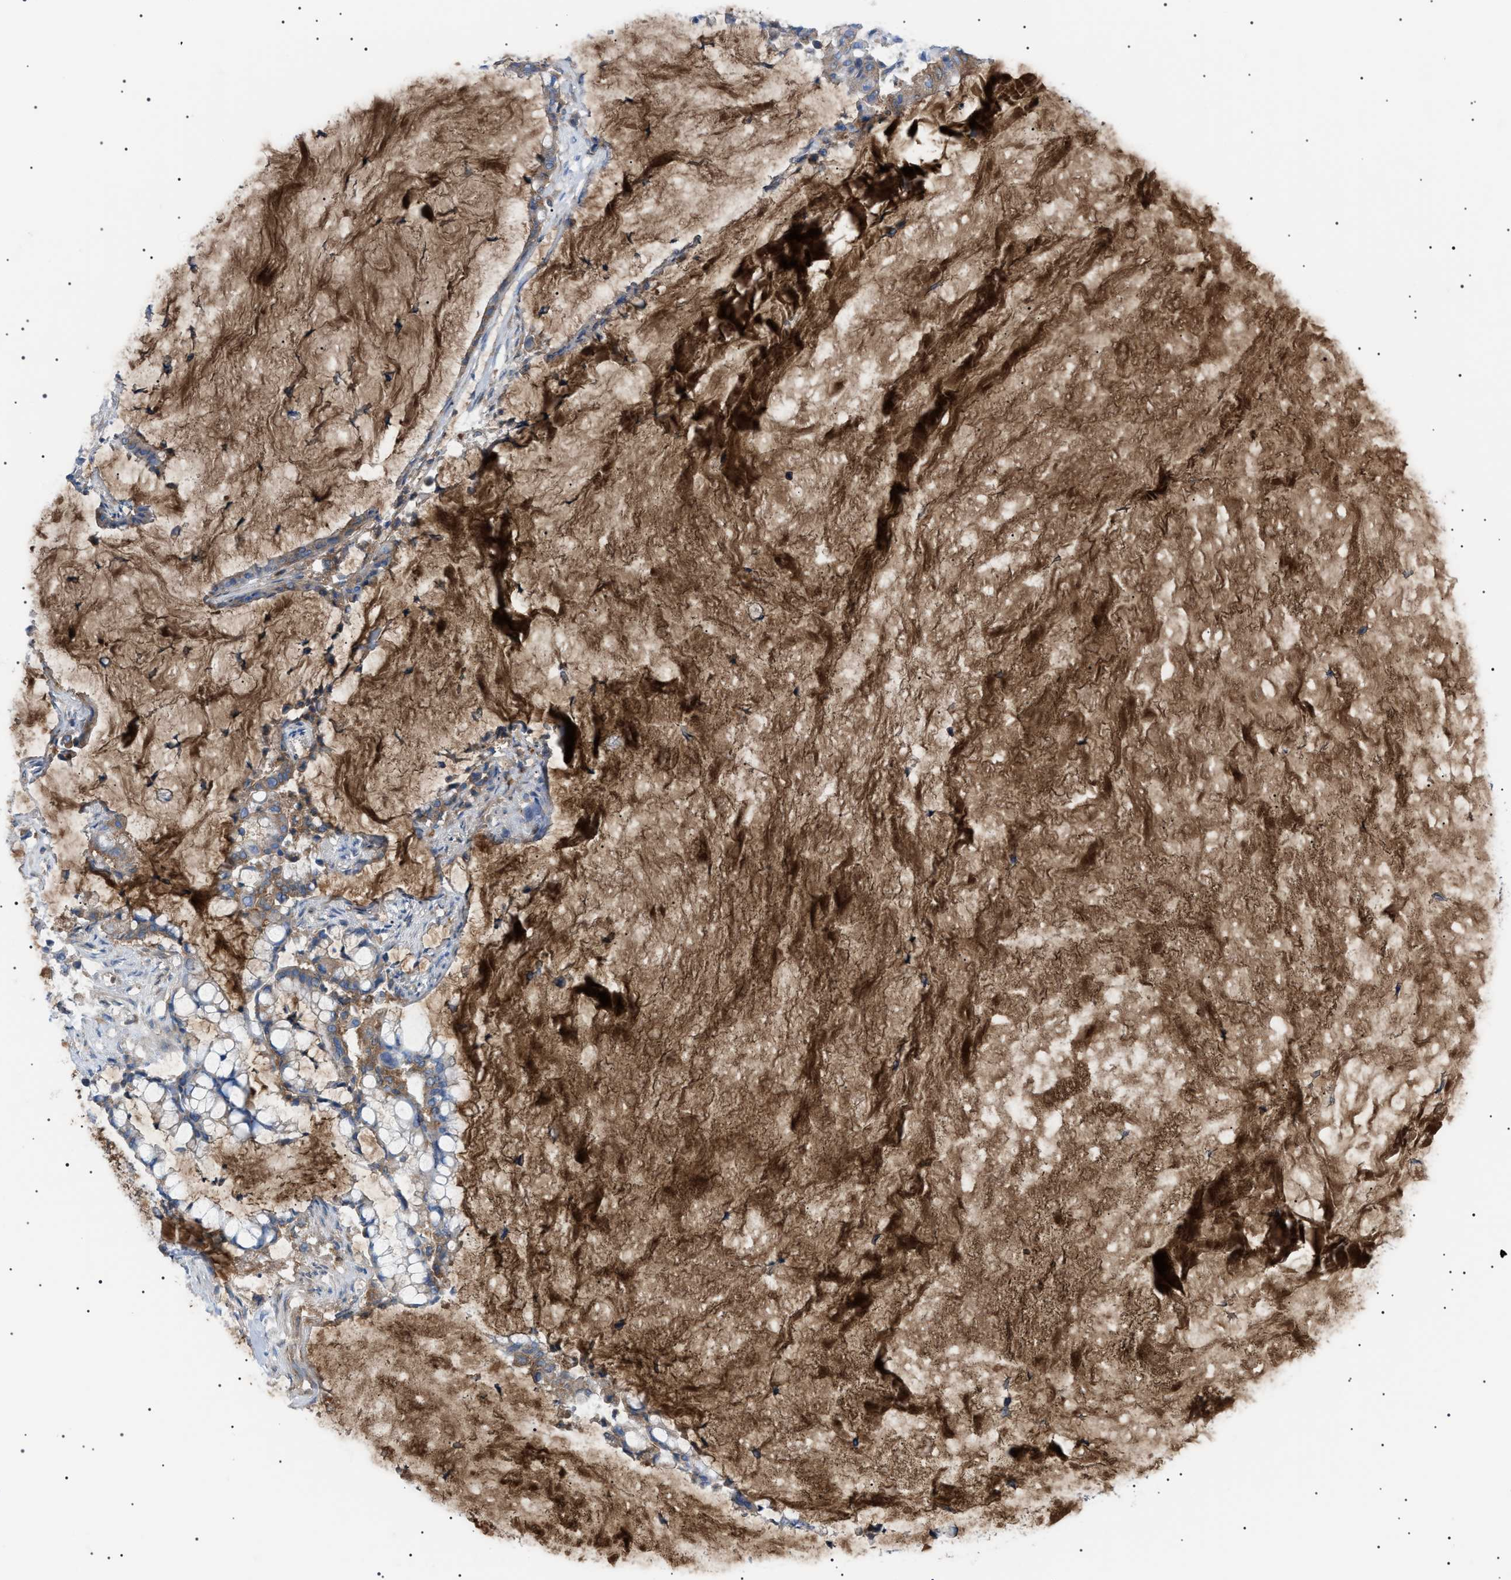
{"staining": {"intensity": "weak", "quantity": ">75%", "location": "cytoplasmic/membranous"}, "tissue": "pancreatic cancer", "cell_type": "Tumor cells", "image_type": "cancer", "snomed": [{"axis": "morphology", "description": "Adenocarcinoma, NOS"}, {"axis": "topography", "description": "Pancreas"}], "caption": "Tumor cells show low levels of weak cytoplasmic/membranous staining in about >75% of cells in adenocarcinoma (pancreatic).", "gene": "LPA", "patient": {"sex": "male", "age": 41}}